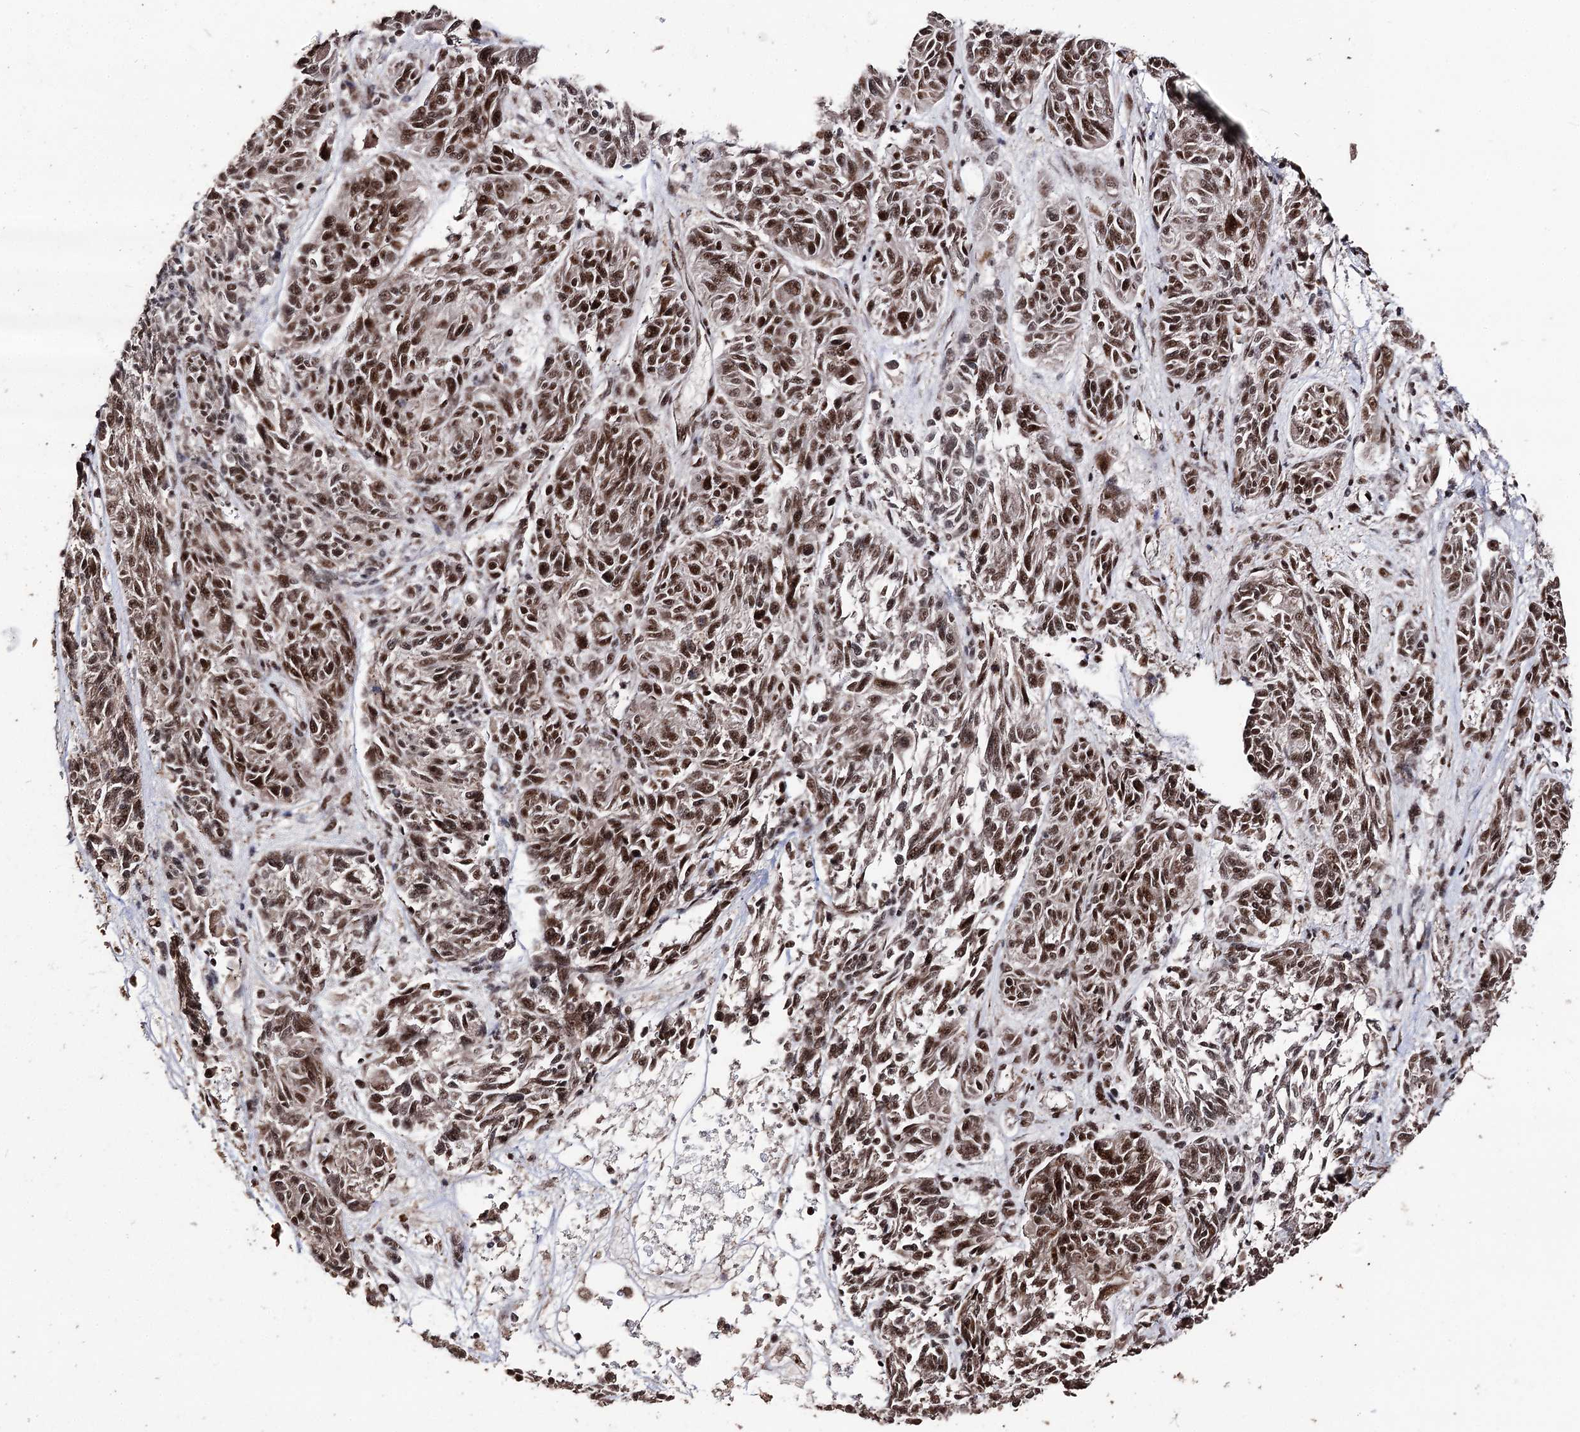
{"staining": {"intensity": "strong", "quantity": ">75%", "location": "nuclear"}, "tissue": "melanoma", "cell_type": "Tumor cells", "image_type": "cancer", "snomed": [{"axis": "morphology", "description": "Malignant melanoma, NOS"}, {"axis": "topography", "description": "Skin"}], "caption": "Malignant melanoma stained with a brown dye reveals strong nuclear positive staining in about >75% of tumor cells.", "gene": "U2SURP", "patient": {"sex": "male", "age": 53}}